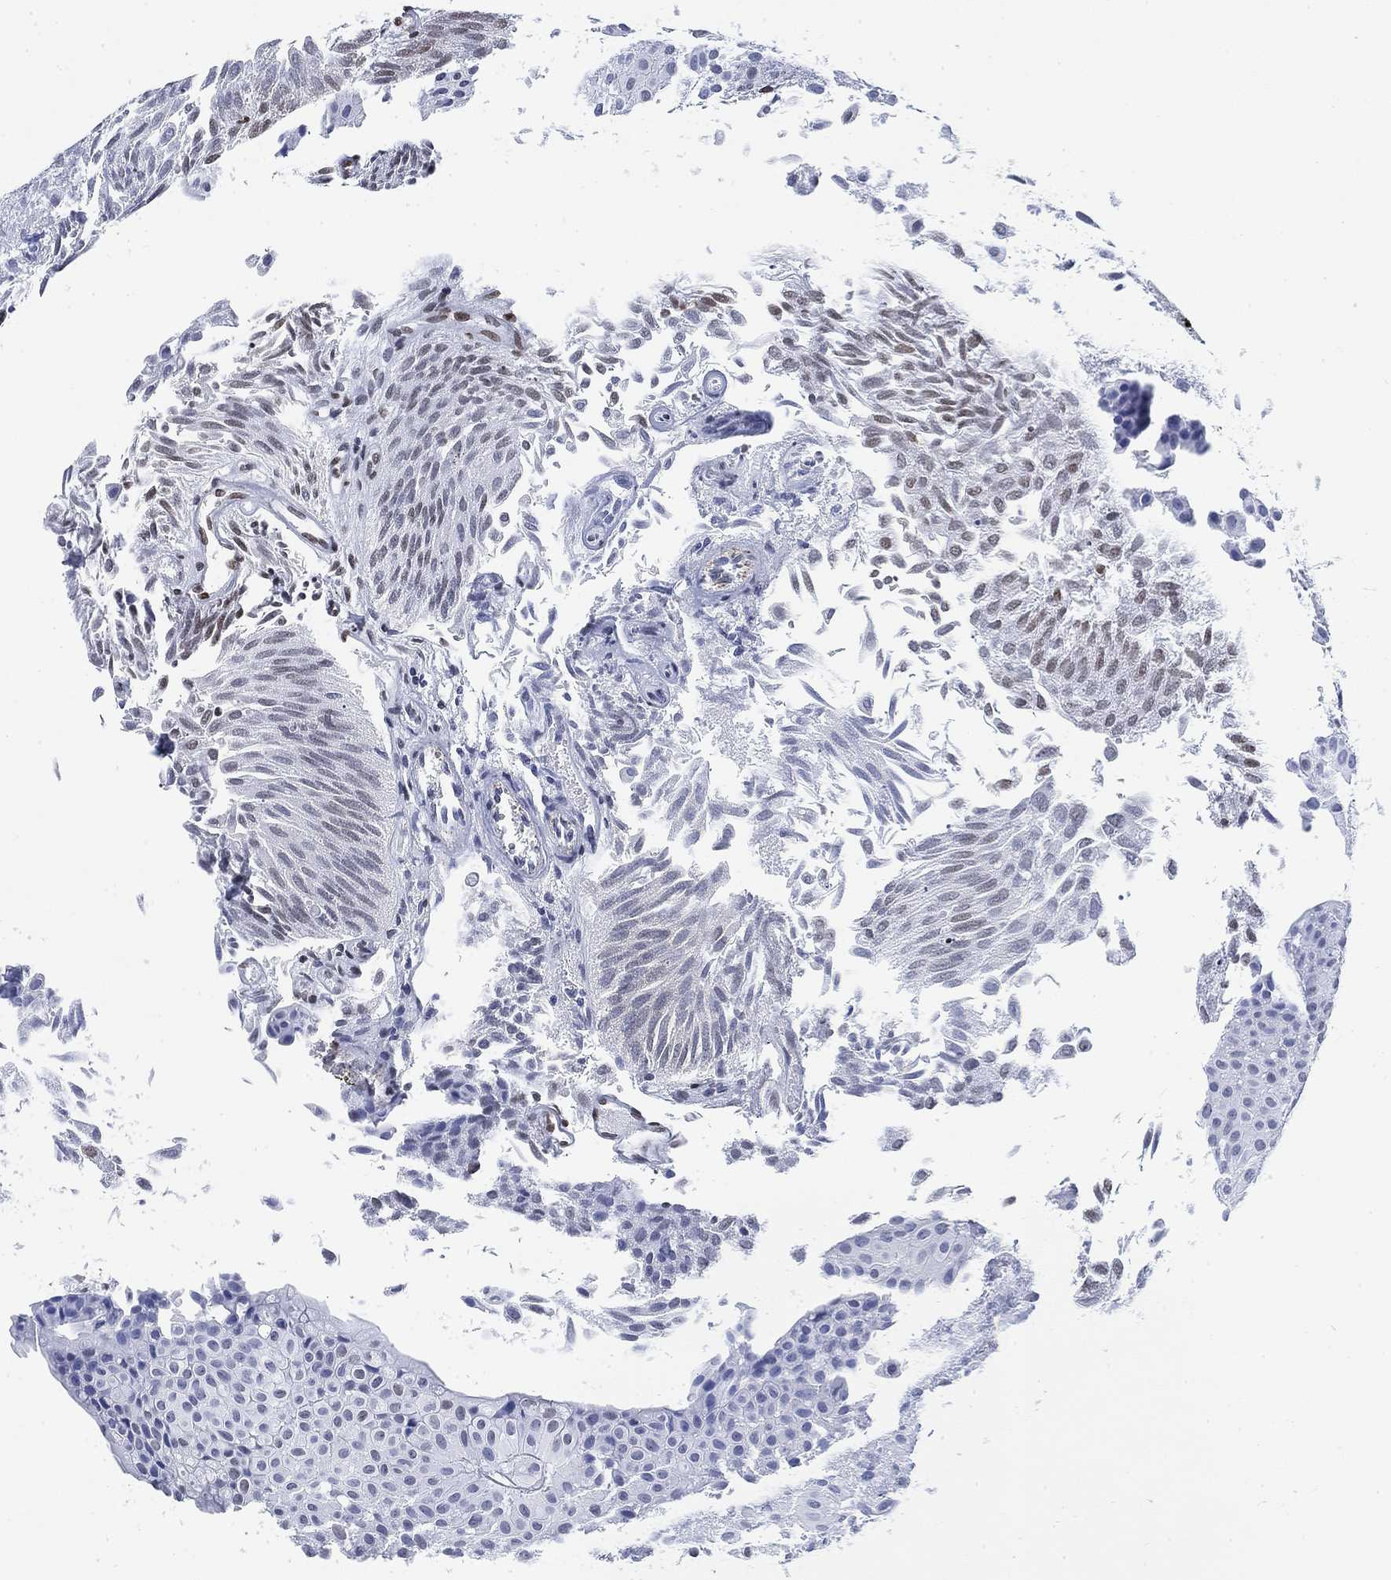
{"staining": {"intensity": "moderate", "quantity": "<25%", "location": "nuclear"}, "tissue": "urothelial cancer", "cell_type": "Tumor cells", "image_type": "cancer", "snomed": [{"axis": "morphology", "description": "Urothelial carcinoma, Low grade"}, {"axis": "topography", "description": "Urinary bladder"}], "caption": "This is a micrograph of IHC staining of urothelial cancer, which shows moderate staining in the nuclear of tumor cells.", "gene": "H1-10", "patient": {"sex": "male", "age": 64}}